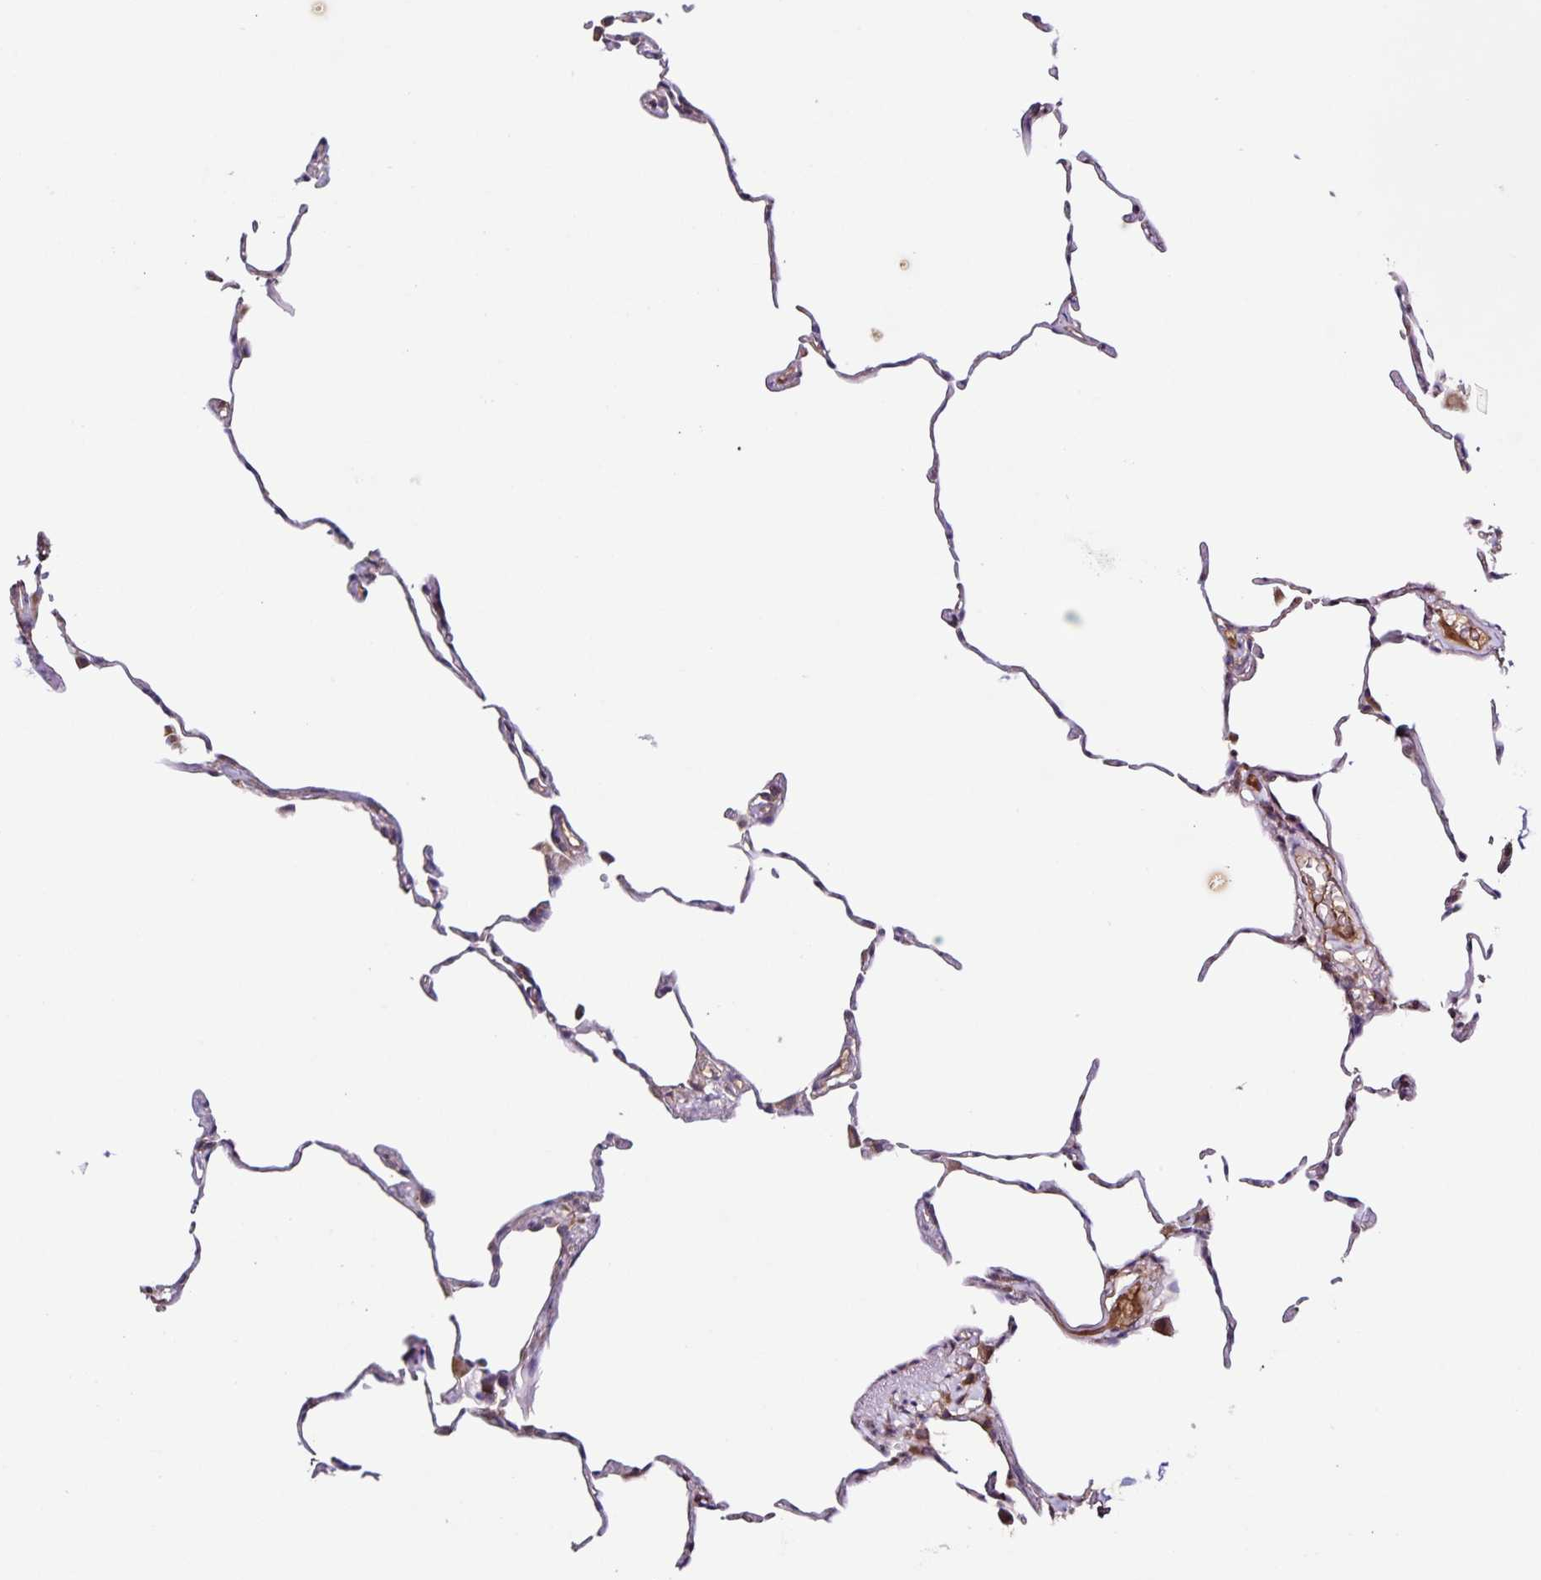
{"staining": {"intensity": "moderate", "quantity": "25%-75%", "location": "cytoplasmic/membranous"}, "tissue": "lung", "cell_type": "Alveolar cells", "image_type": "normal", "snomed": [{"axis": "morphology", "description": "Normal tissue, NOS"}, {"axis": "topography", "description": "Lung"}], "caption": "A photomicrograph of lung stained for a protein displays moderate cytoplasmic/membranous brown staining in alveolar cells. The staining was performed using DAB (3,3'-diaminobenzidine) to visualize the protein expression in brown, while the nuclei were stained in blue with hematoxylin (Magnification: 20x).", "gene": "MAN1A1", "patient": {"sex": "female", "age": 57}}